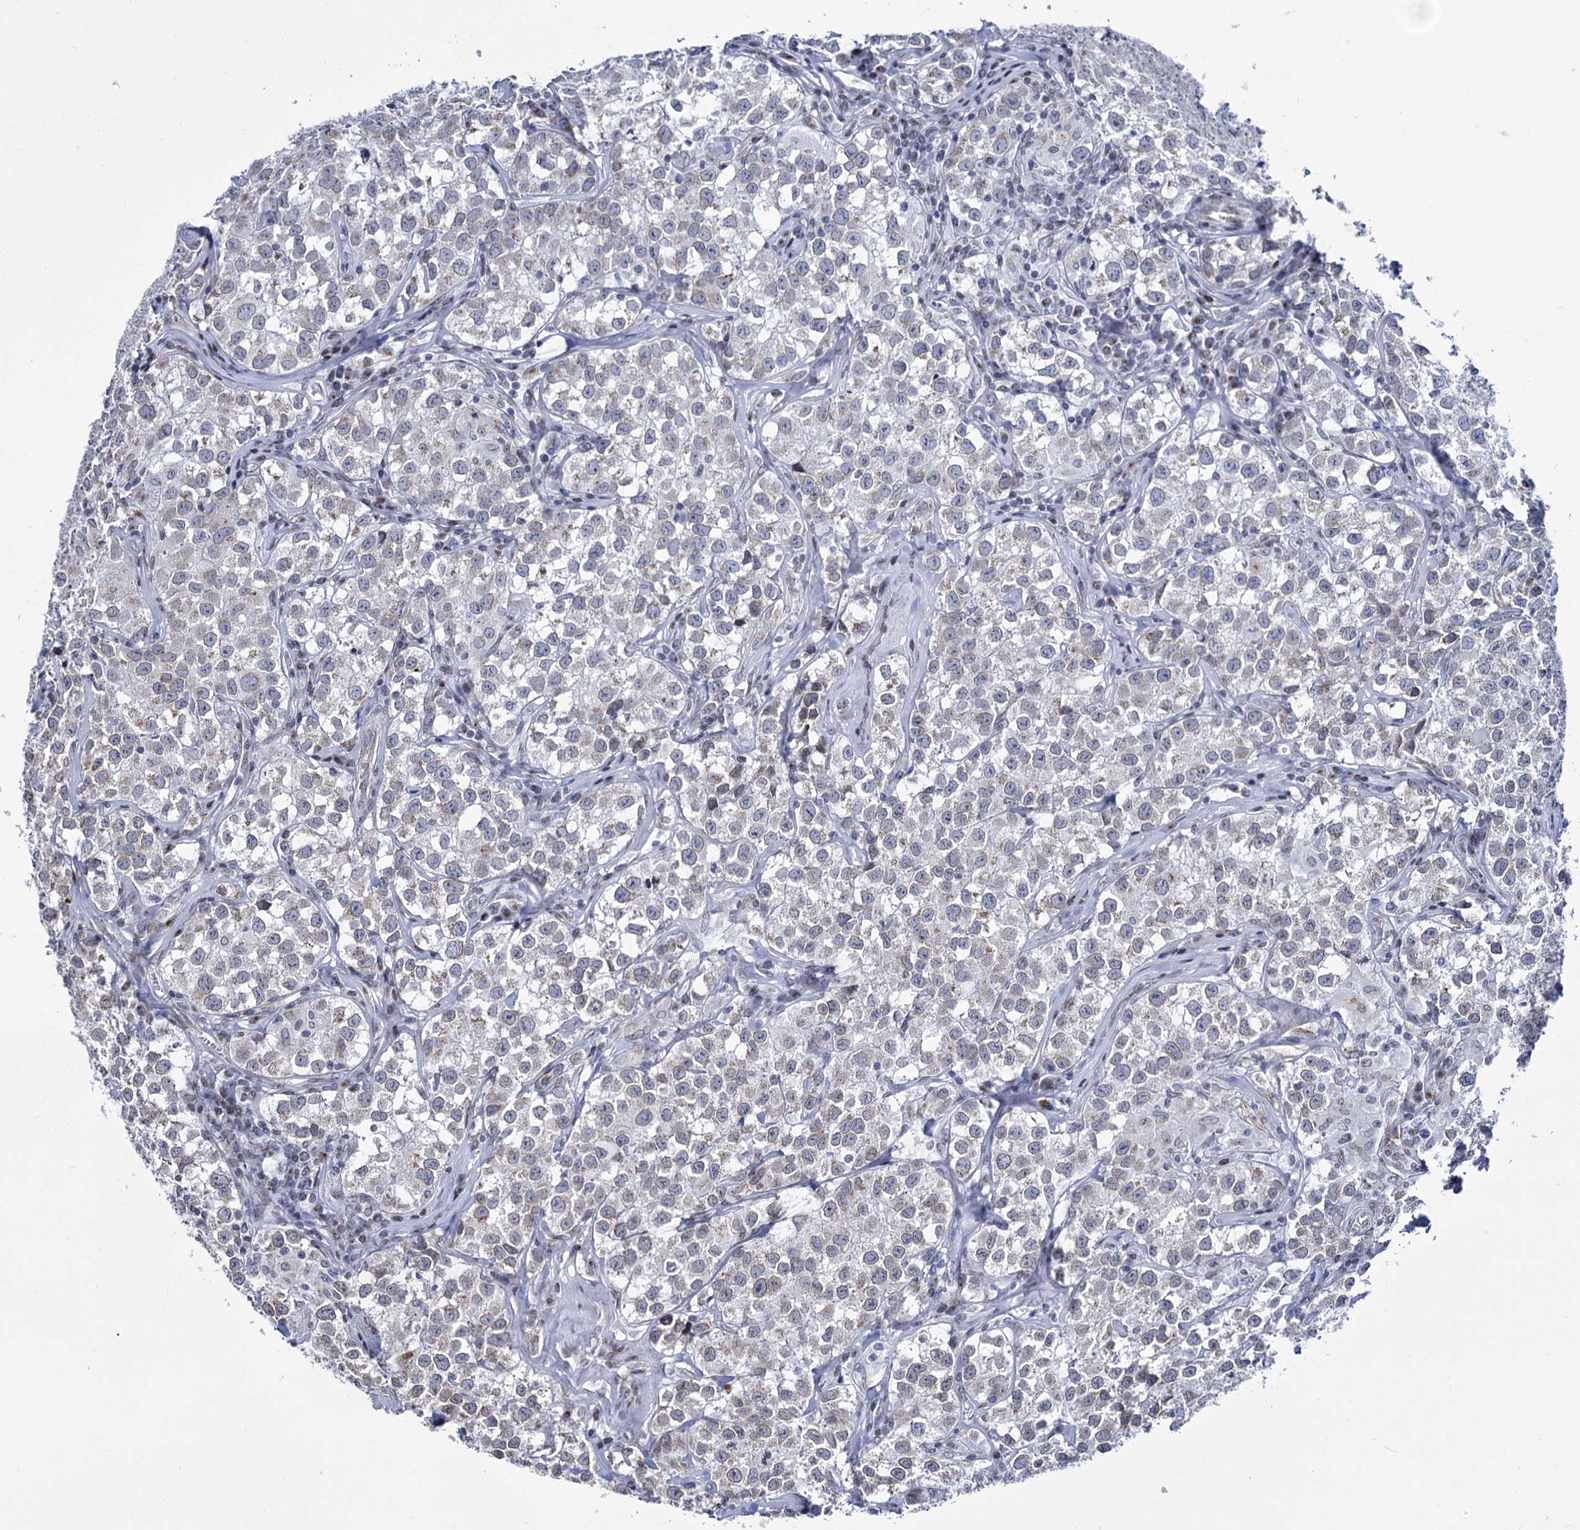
{"staining": {"intensity": "negative", "quantity": "none", "location": "none"}, "tissue": "testis cancer", "cell_type": "Tumor cells", "image_type": "cancer", "snomed": [{"axis": "morphology", "description": "Seminoma, NOS"}, {"axis": "morphology", "description": "Carcinoma, Embryonal, NOS"}, {"axis": "topography", "description": "Testis"}], "caption": "The immunohistochemistry (IHC) image has no significant expression in tumor cells of seminoma (testis) tissue.", "gene": "ZC3H12C", "patient": {"sex": "male", "age": 43}}